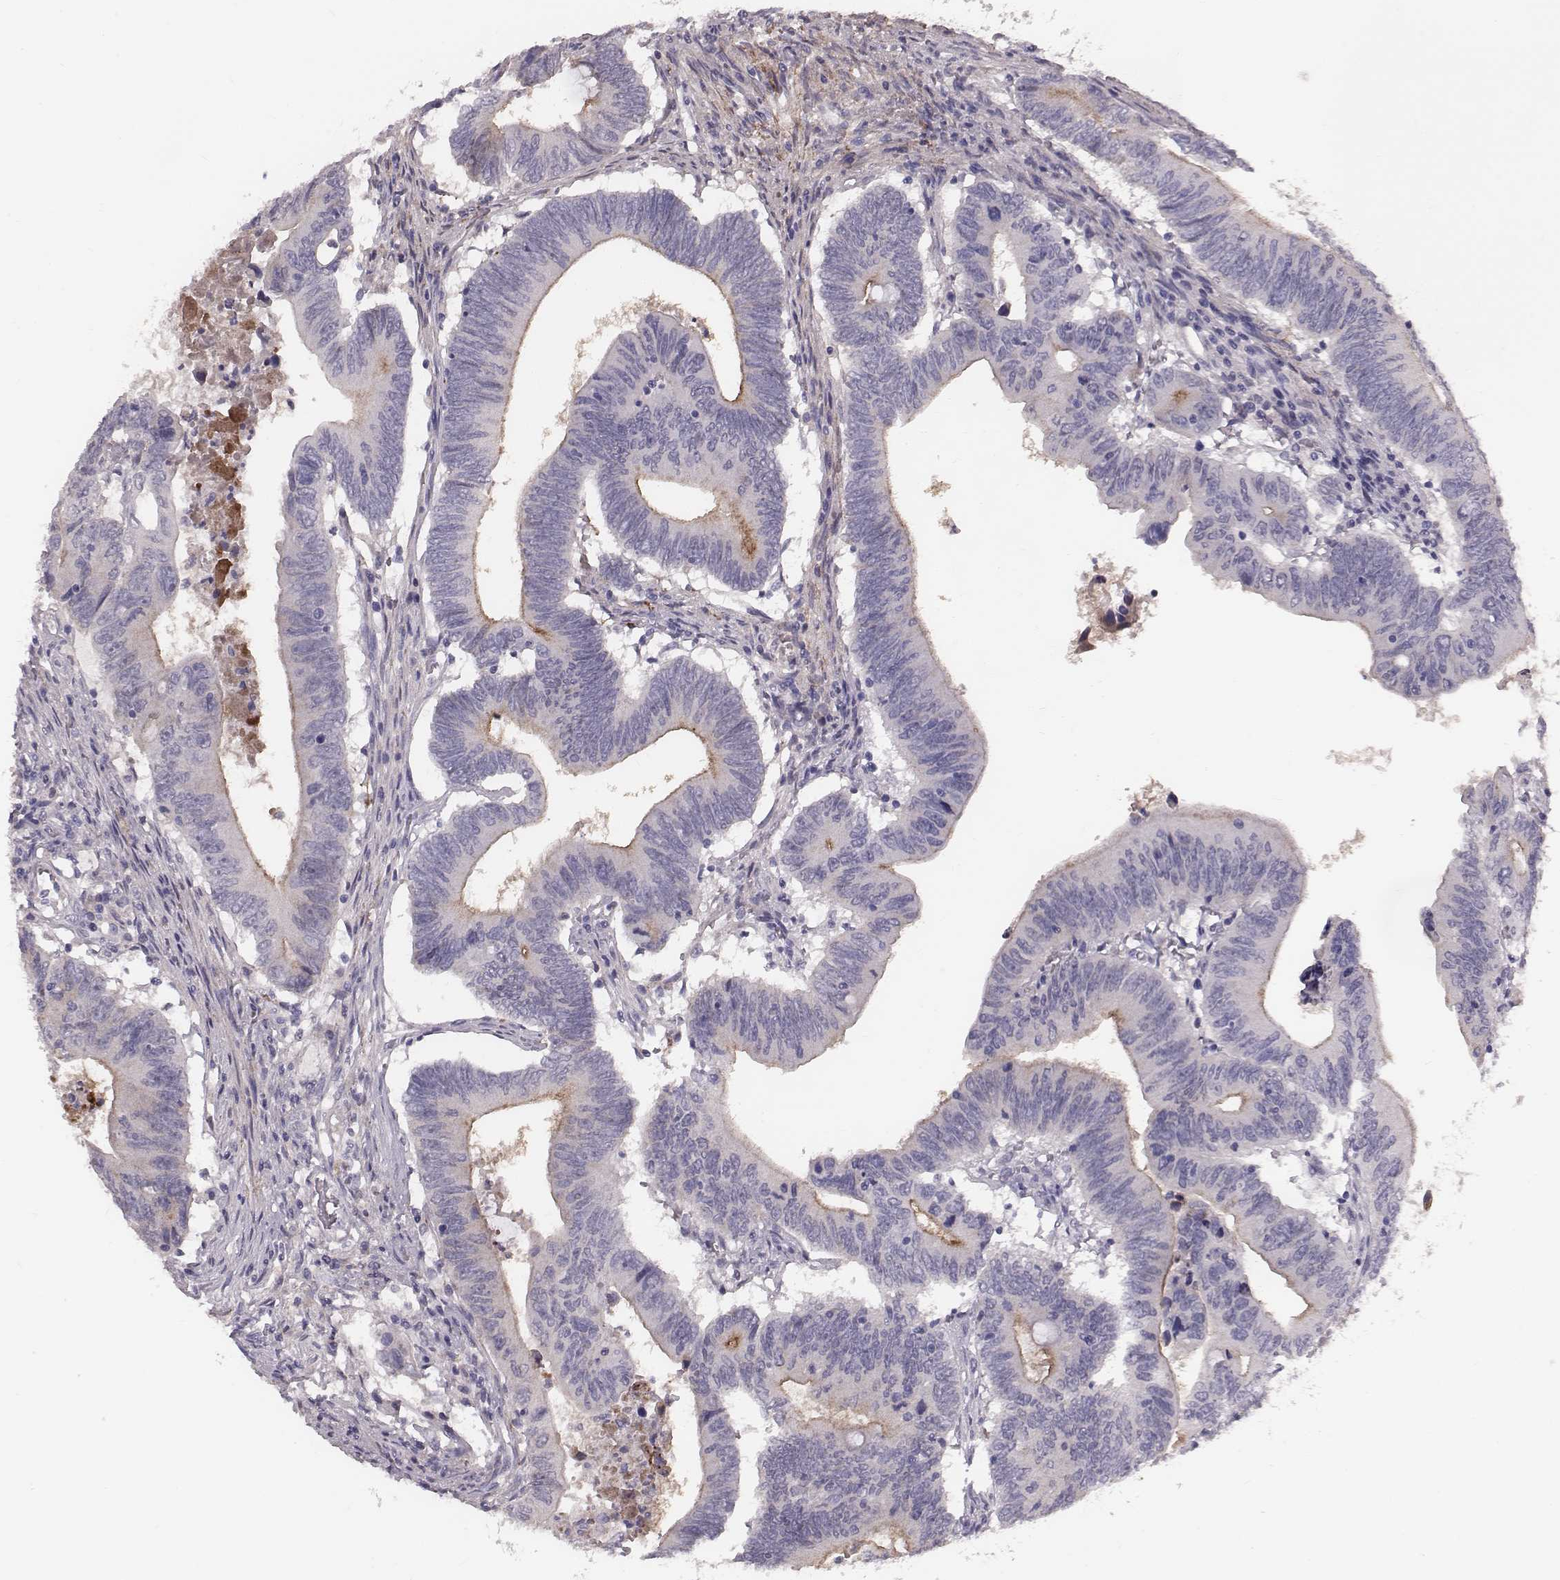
{"staining": {"intensity": "negative", "quantity": "none", "location": "none"}, "tissue": "colorectal cancer", "cell_type": "Tumor cells", "image_type": "cancer", "snomed": [{"axis": "morphology", "description": "Adenocarcinoma, NOS"}, {"axis": "topography", "description": "Colon"}], "caption": "Tumor cells show no significant expression in adenocarcinoma (colorectal).", "gene": "CFTR", "patient": {"sex": "female", "age": 90}}